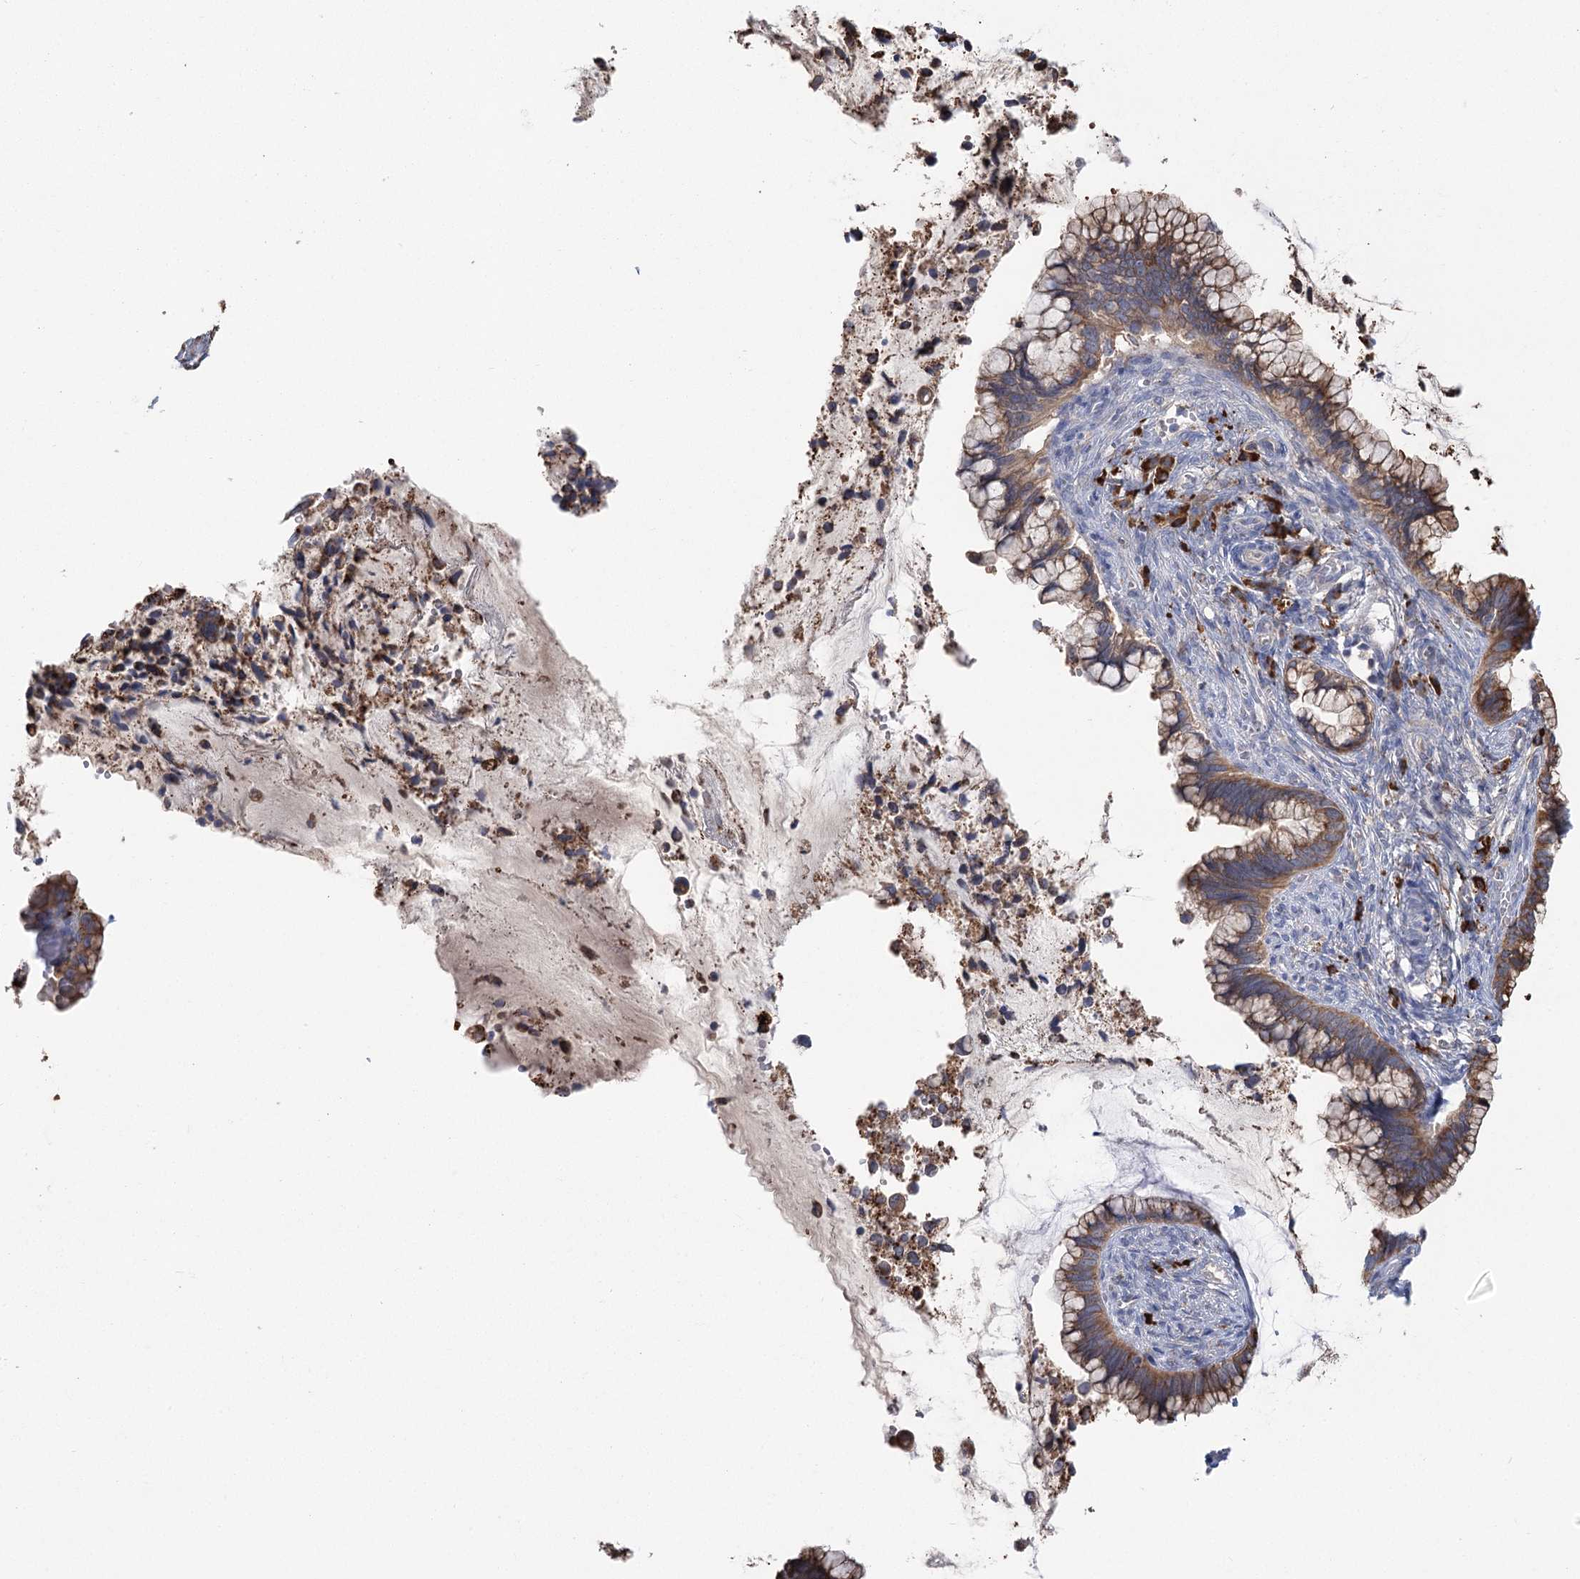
{"staining": {"intensity": "moderate", "quantity": ">75%", "location": "cytoplasmic/membranous"}, "tissue": "cervical cancer", "cell_type": "Tumor cells", "image_type": "cancer", "snomed": [{"axis": "morphology", "description": "Adenocarcinoma, NOS"}, {"axis": "topography", "description": "Cervix"}], "caption": "This photomicrograph displays IHC staining of cervical adenocarcinoma, with medium moderate cytoplasmic/membranous staining in approximately >75% of tumor cells.", "gene": "METTL24", "patient": {"sex": "female", "age": 44}}